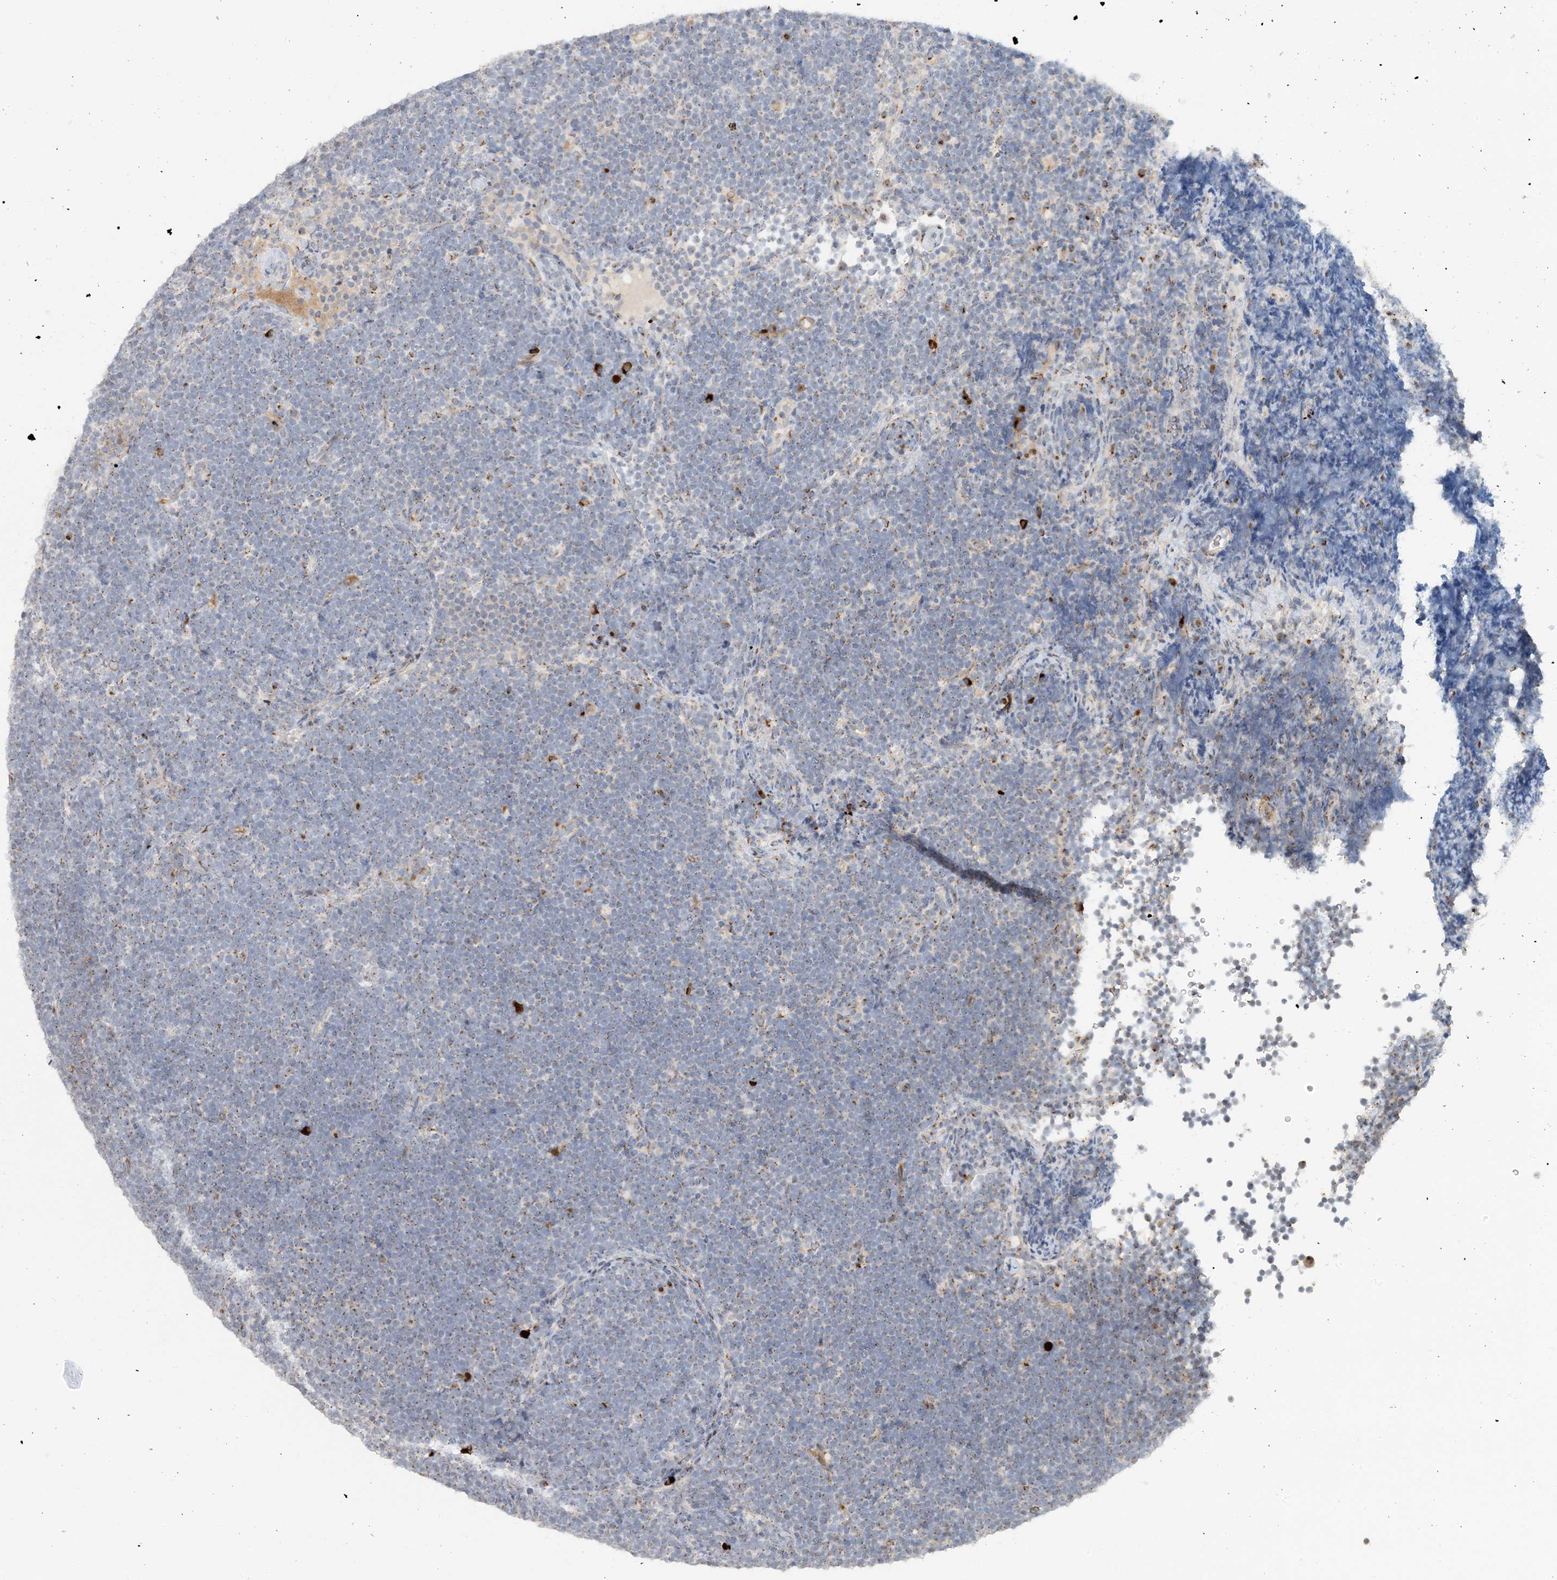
{"staining": {"intensity": "weak", "quantity": "<25%", "location": "cytoplasmic/membranous"}, "tissue": "lymphoma", "cell_type": "Tumor cells", "image_type": "cancer", "snomed": [{"axis": "morphology", "description": "Malignant lymphoma, non-Hodgkin's type, High grade"}, {"axis": "topography", "description": "Lymph node"}], "caption": "Micrograph shows no significant protein expression in tumor cells of lymphoma.", "gene": "ZCCHC4", "patient": {"sex": "male", "age": 13}}